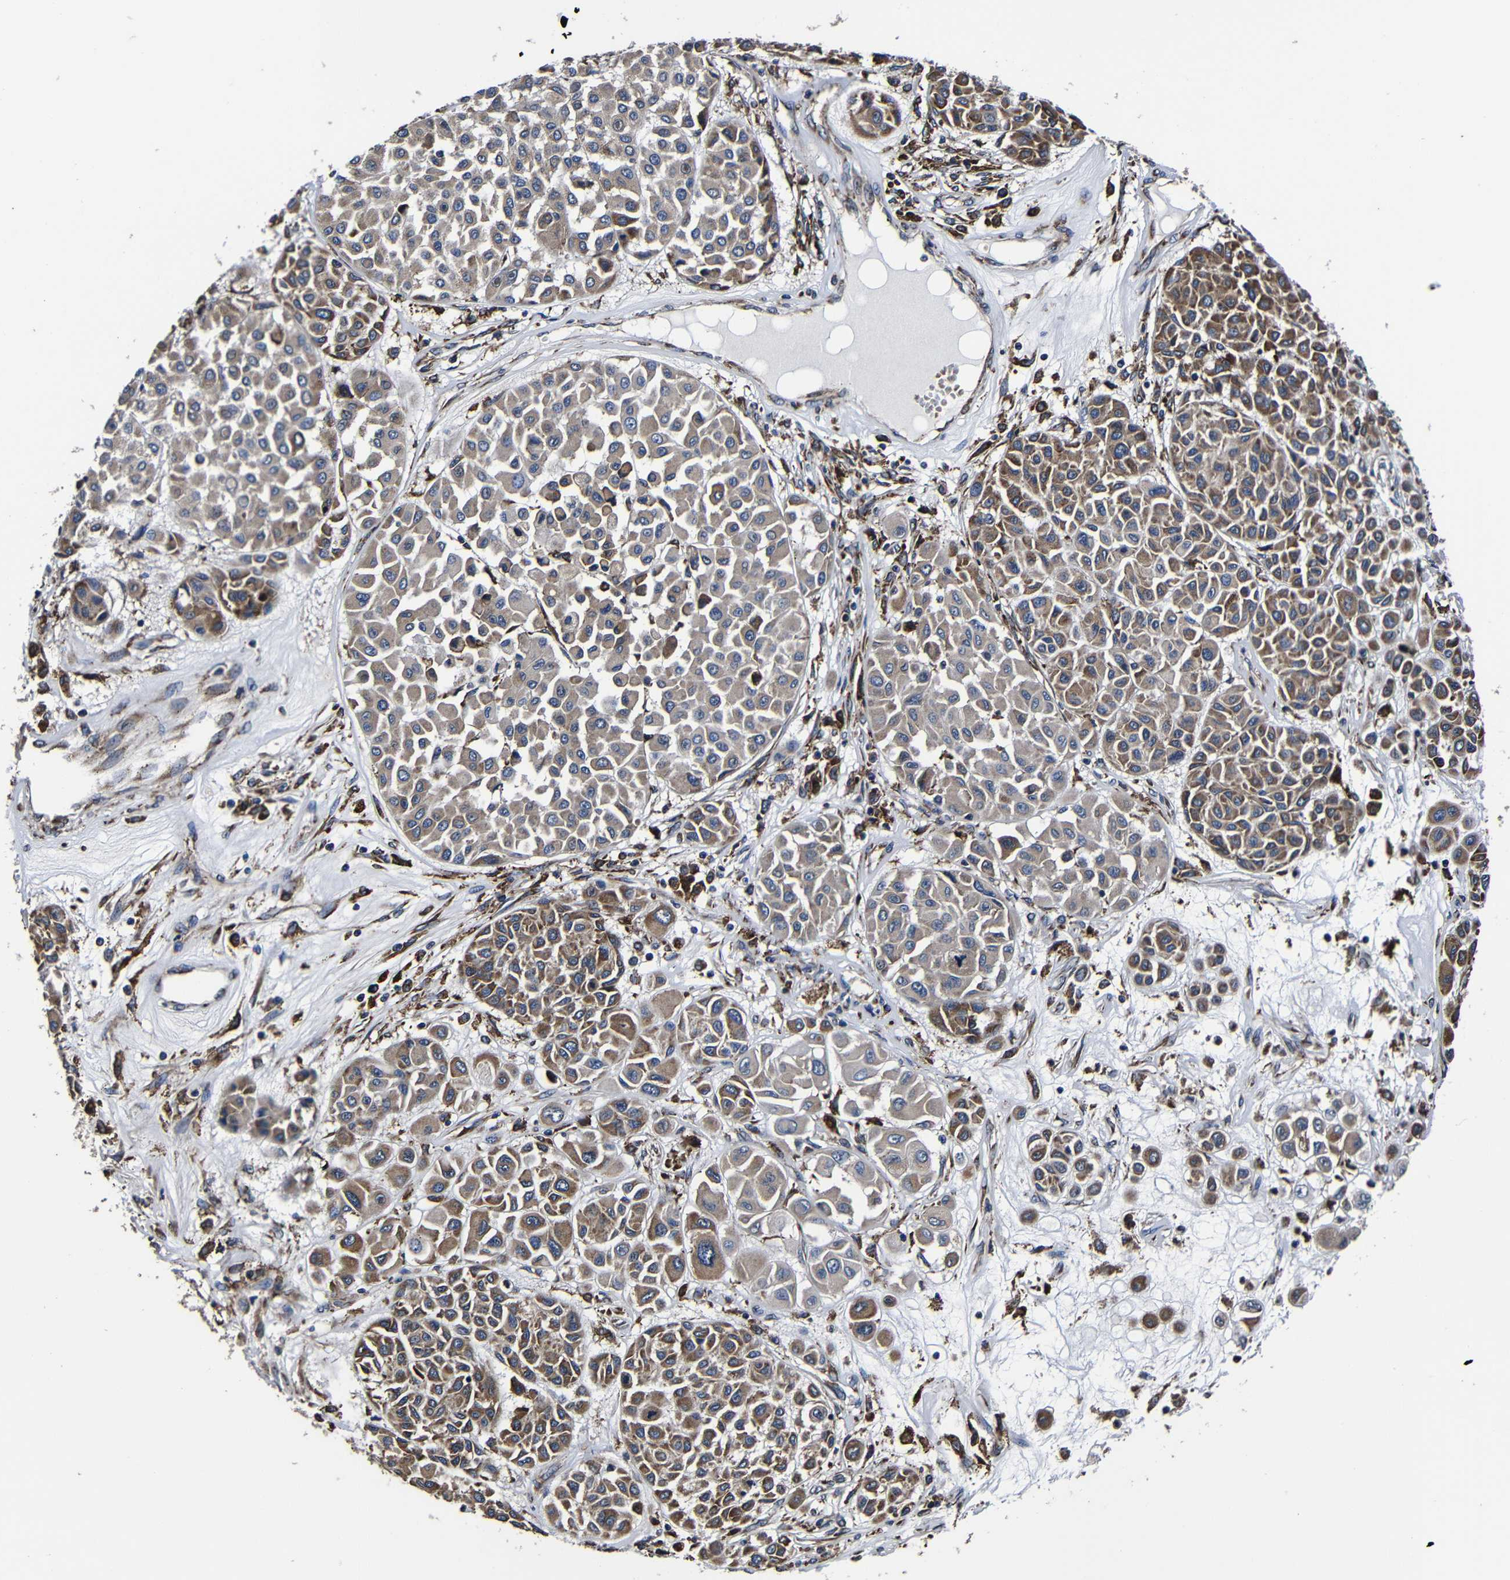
{"staining": {"intensity": "moderate", "quantity": ">75%", "location": "cytoplasmic/membranous"}, "tissue": "melanoma", "cell_type": "Tumor cells", "image_type": "cancer", "snomed": [{"axis": "morphology", "description": "Malignant melanoma, Metastatic site"}, {"axis": "topography", "description": "Soft tissue"}], "caption": "There is medium levels of moderate cytoplasmic/membranous positivity in tumor cells of melanoma, as demonstrated by immunohistochemical staining (brown color).", "gene": "SCN9A", "patient": {"sex": "male", "age": 41}}